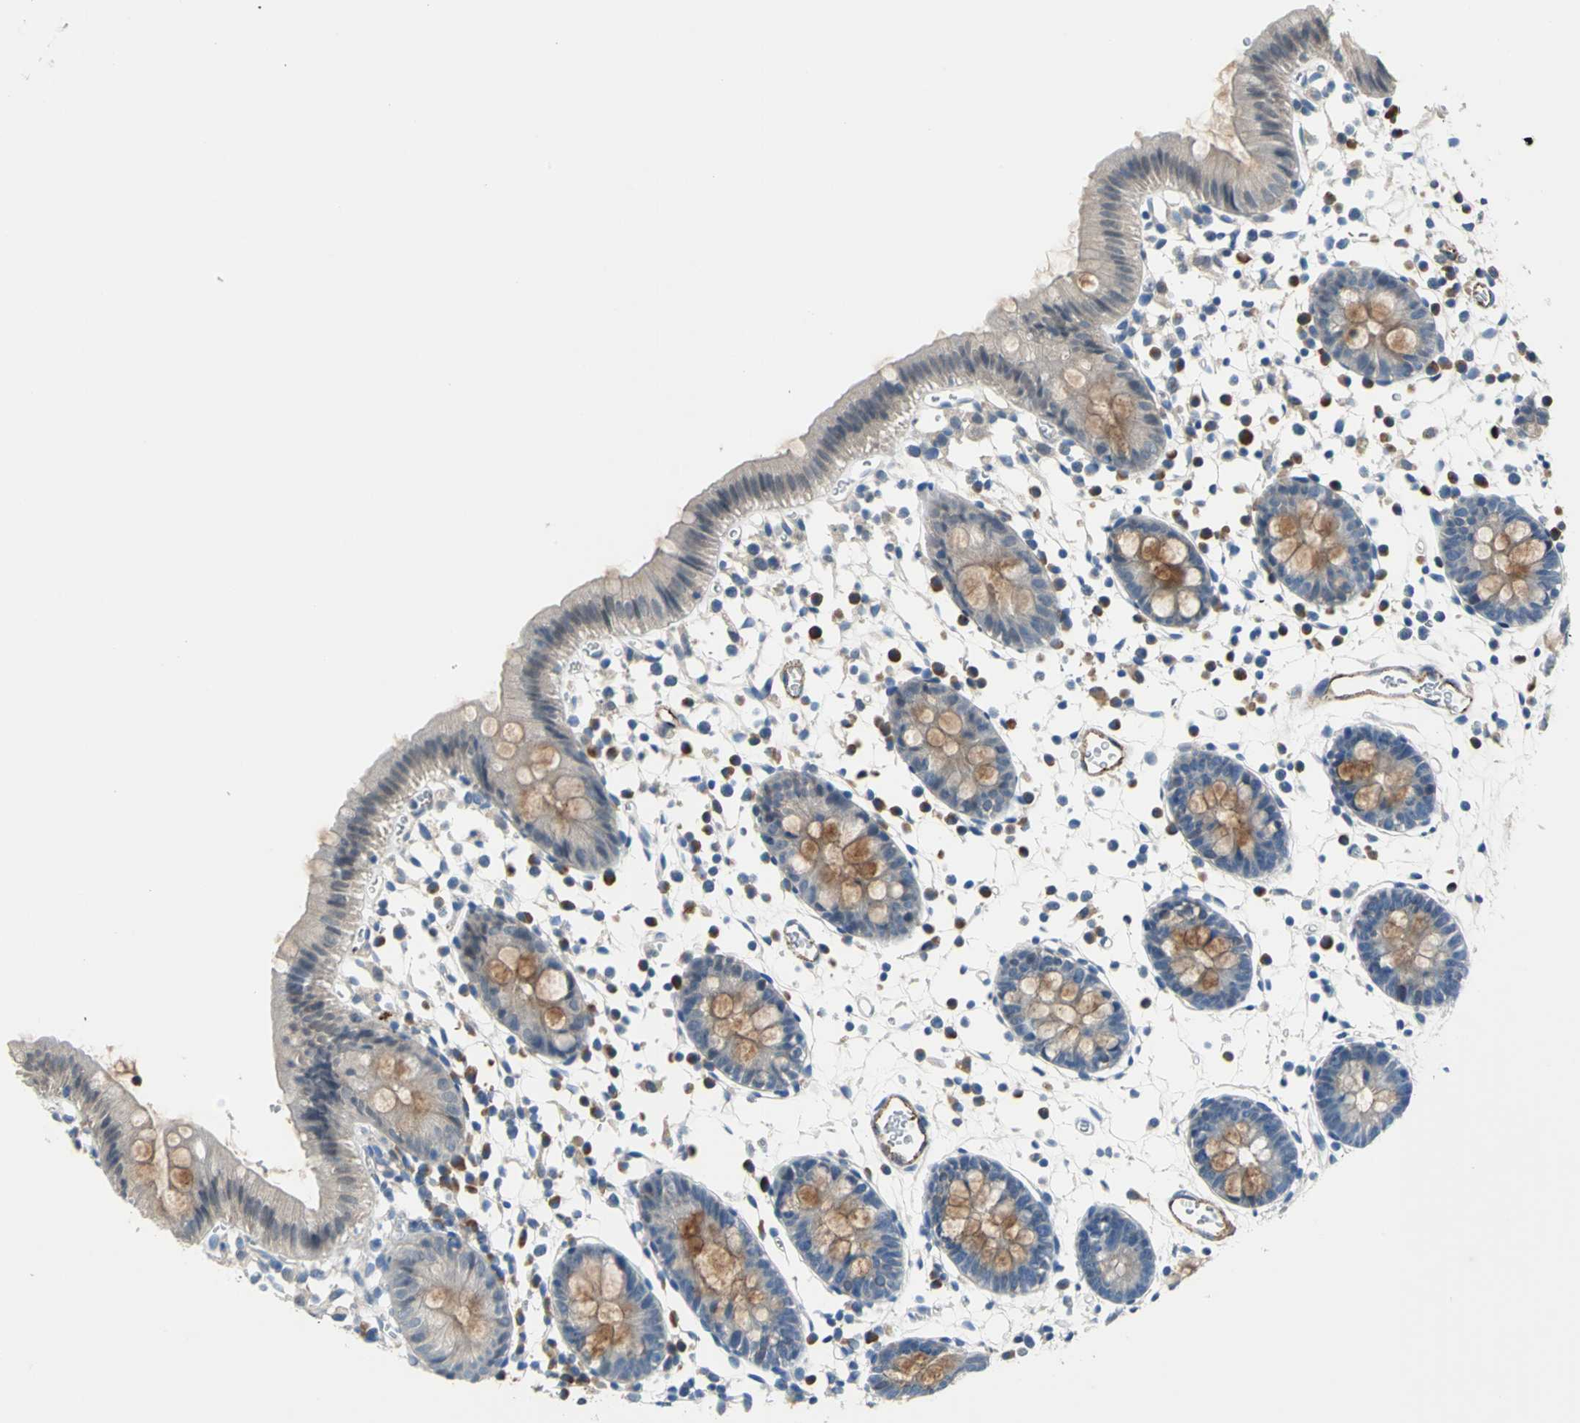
{"staining": {"intensity": "strong", "quantity": "25%-75%", "location": "cytoplasmic/membranous"}, "tissue": "colon", "cell_type": "Endothelial cells", "image_type": "normal", "snomed": [{"axis": "morphology", "description": "Normal tissue, NOS"}, {"axis": "topography", "description": "Colon"}], "caption": "Protein staining by immunohistochemistry exhibits strong cytoplasmic/membranous staining in approximately 25%-75% of endothelial cells in benign colon.", "gene": "SELP", "patient": {"sex": "male", "age": 14}}